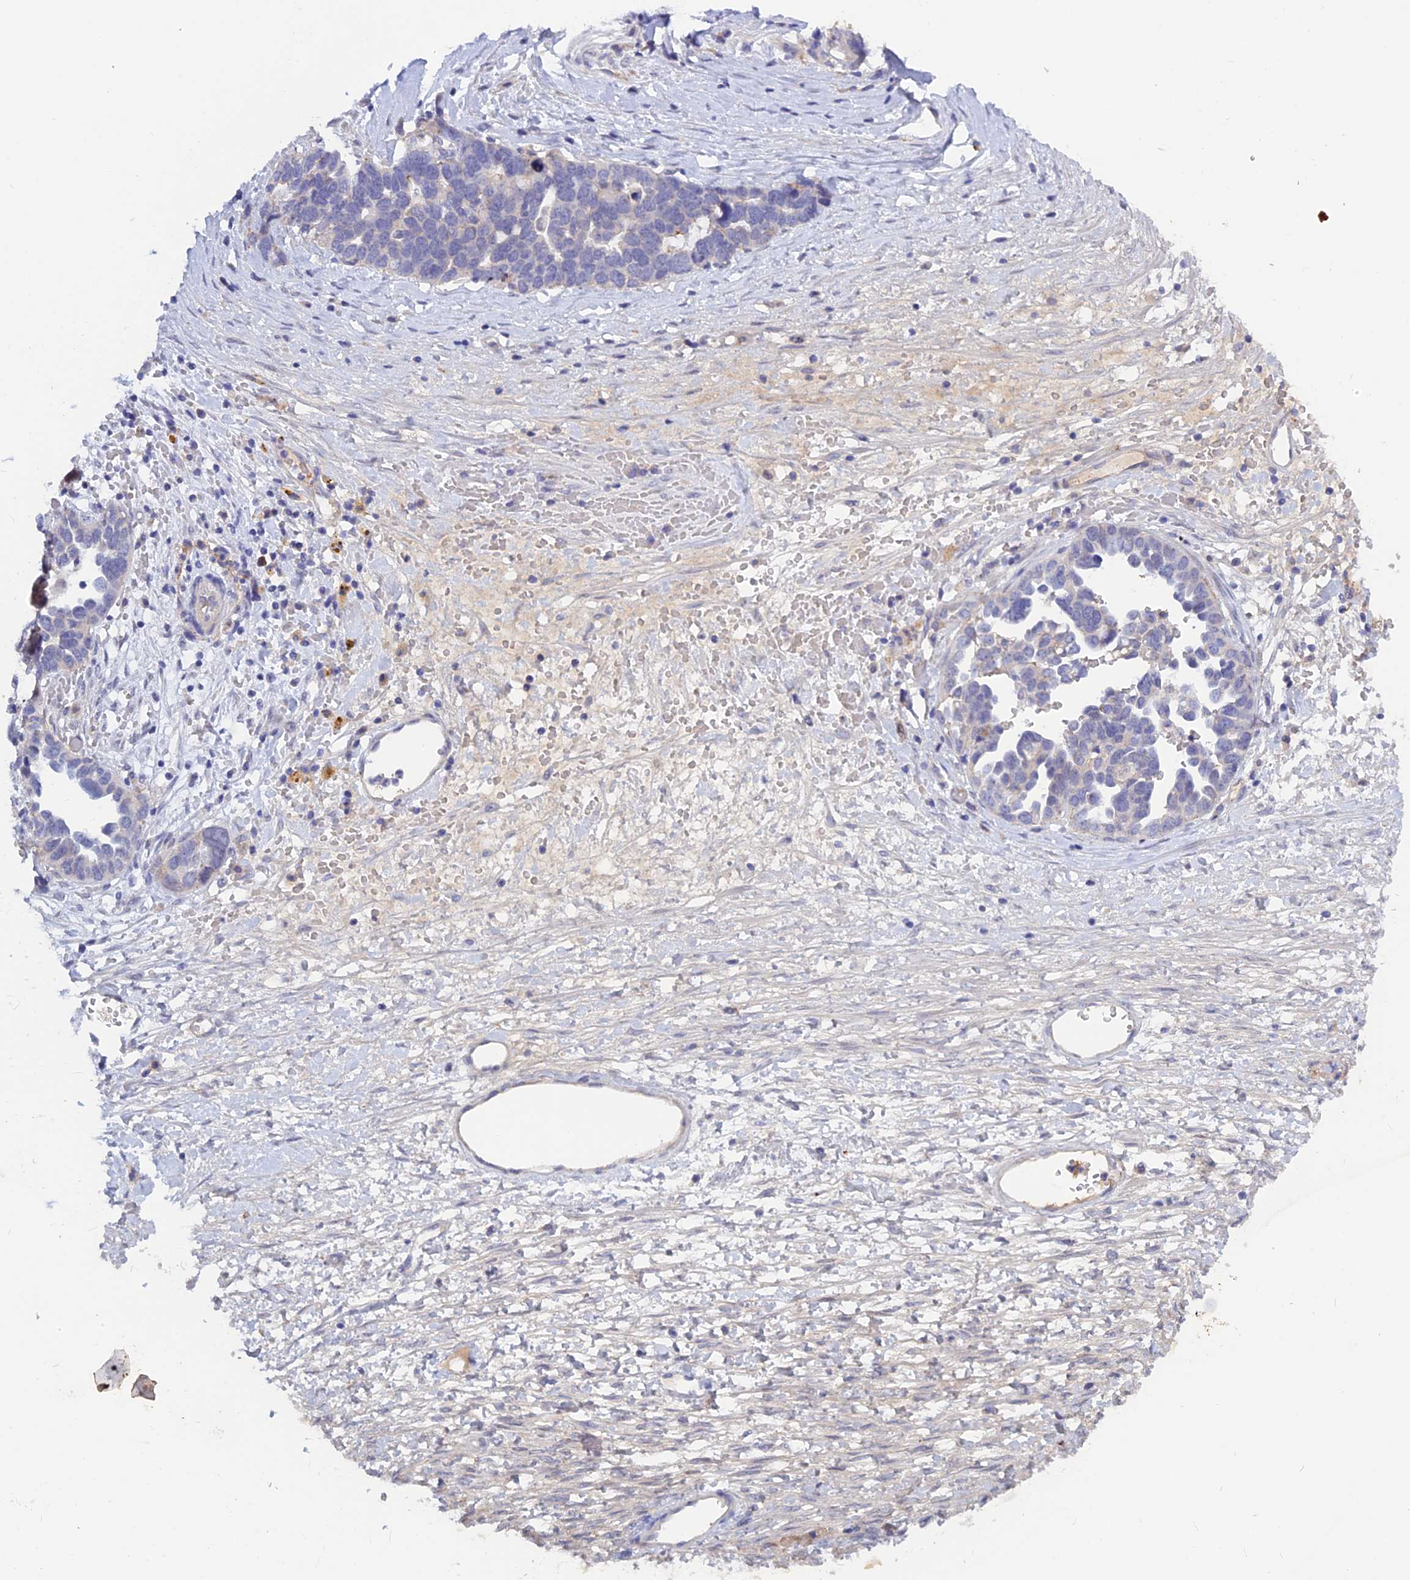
{"staining": {"intensity": "negative", "quantity": "none", "location": "none"}, "tissue": "ovarian cancer", "cell_type": "Tumor cells", "image_type": "cancer", "snomed": [{"axis": "morphology", "description": "Cystadenocarcinoma, serous, NOS"}, {"axis": "topography", "description": "Ovary"}], "caption": "IHC micrograph of neoplastic tissue: human ovarian cancer stained with DAB (3,3'-diaminobenzidine) reveals no significant protein expression in tumor cells.", "gene": "GK5", "patient": {"sex": "female", "age": 54}}